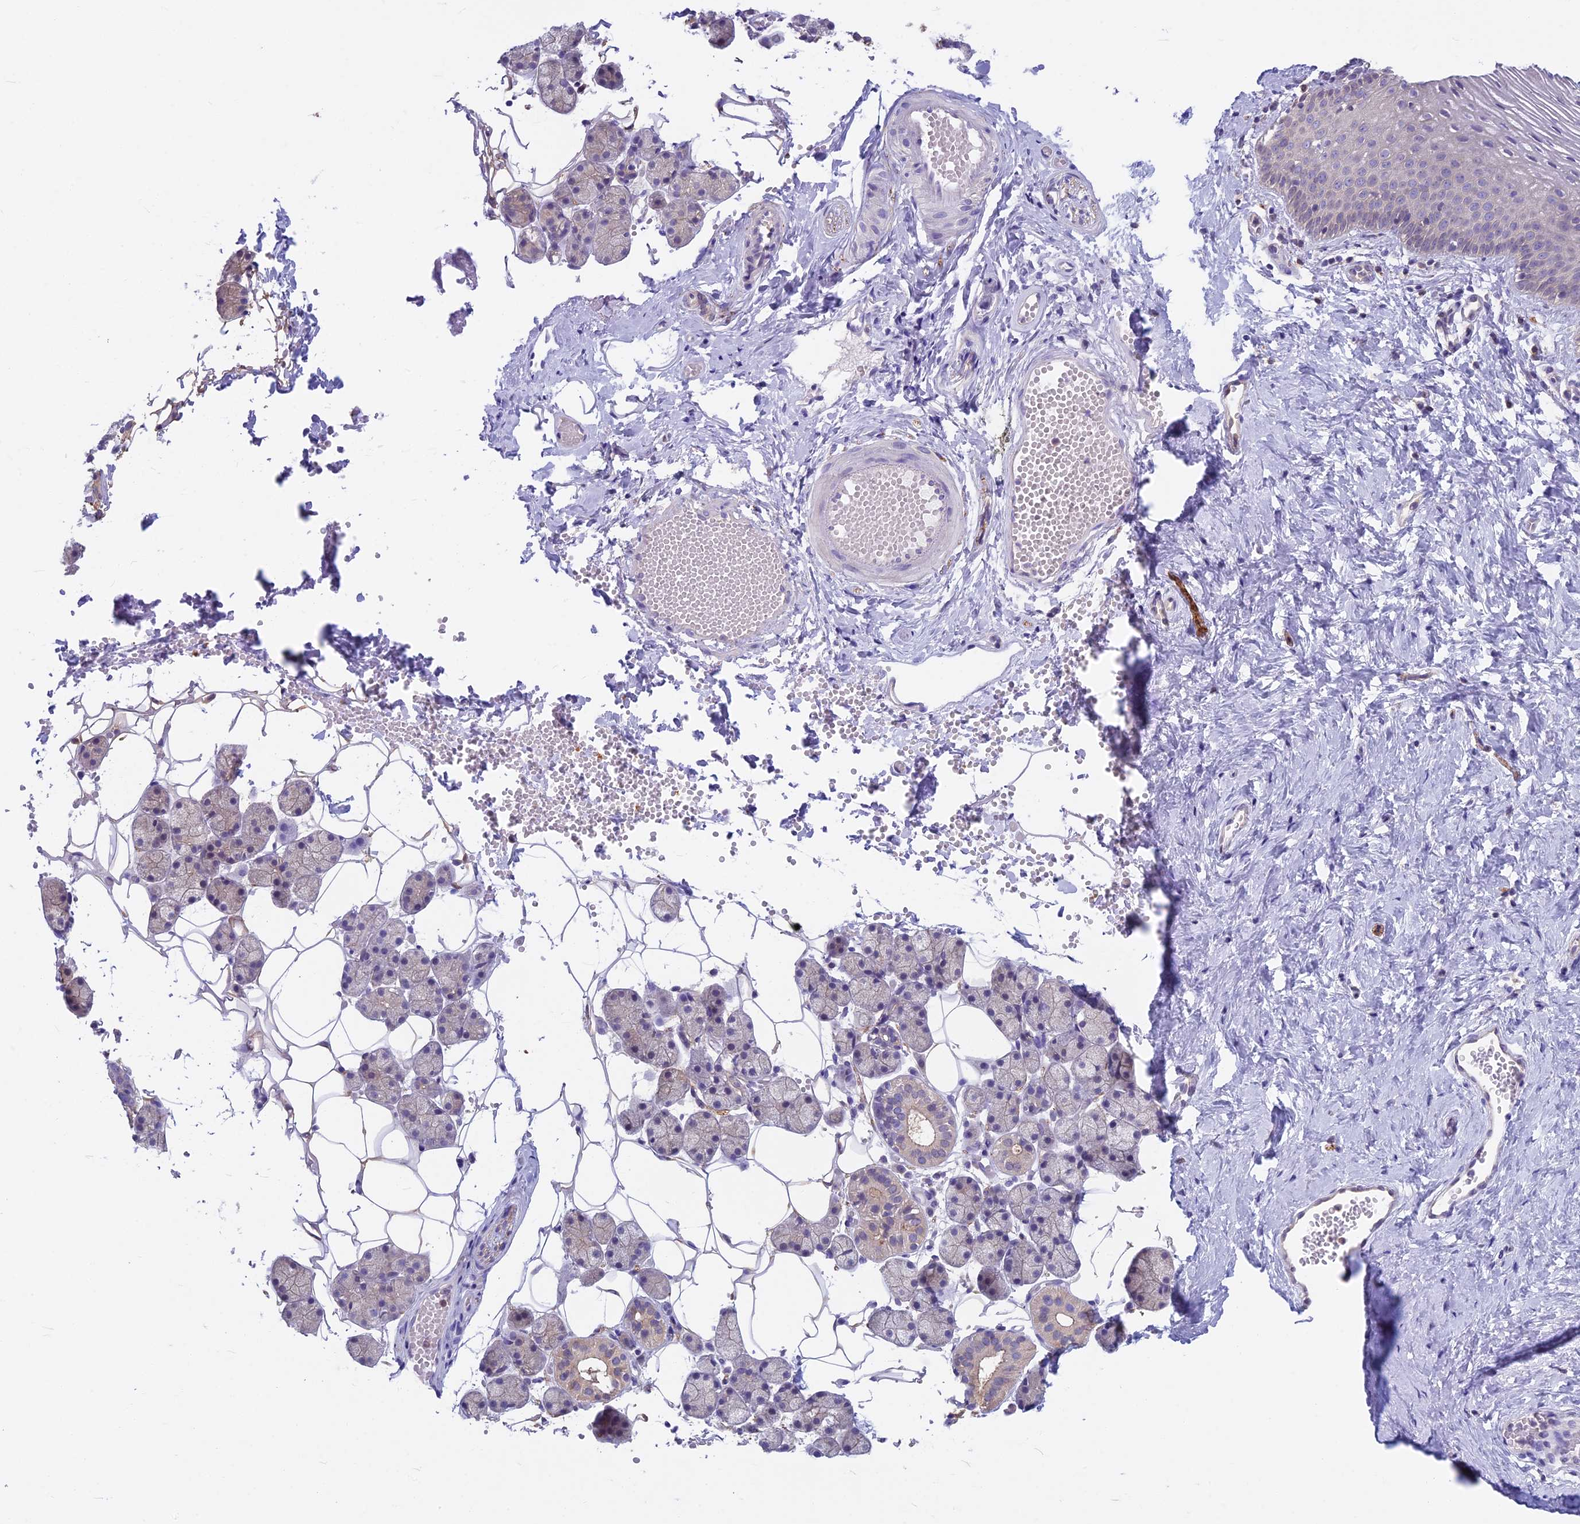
{"staining": {"intensity": "negative", "quantity": "none", "location": "none"}, "tissue": "salivary gland", "cell_type": "Glandular cells", "image_type": "normal", "snomed": [{"axis": "morphology", "description": "Normal tissue, NOS"}, {"axis": "topography", "description": "Salivary gland"}], "caption": "Immunohistochemistry (IHC) image of unremarkable human salivary gland stained for a protein (brown), which exhibits no expression in glandular cells.", "gene": "SNAP91", "patient": {"sex": "female", "age": 33}}